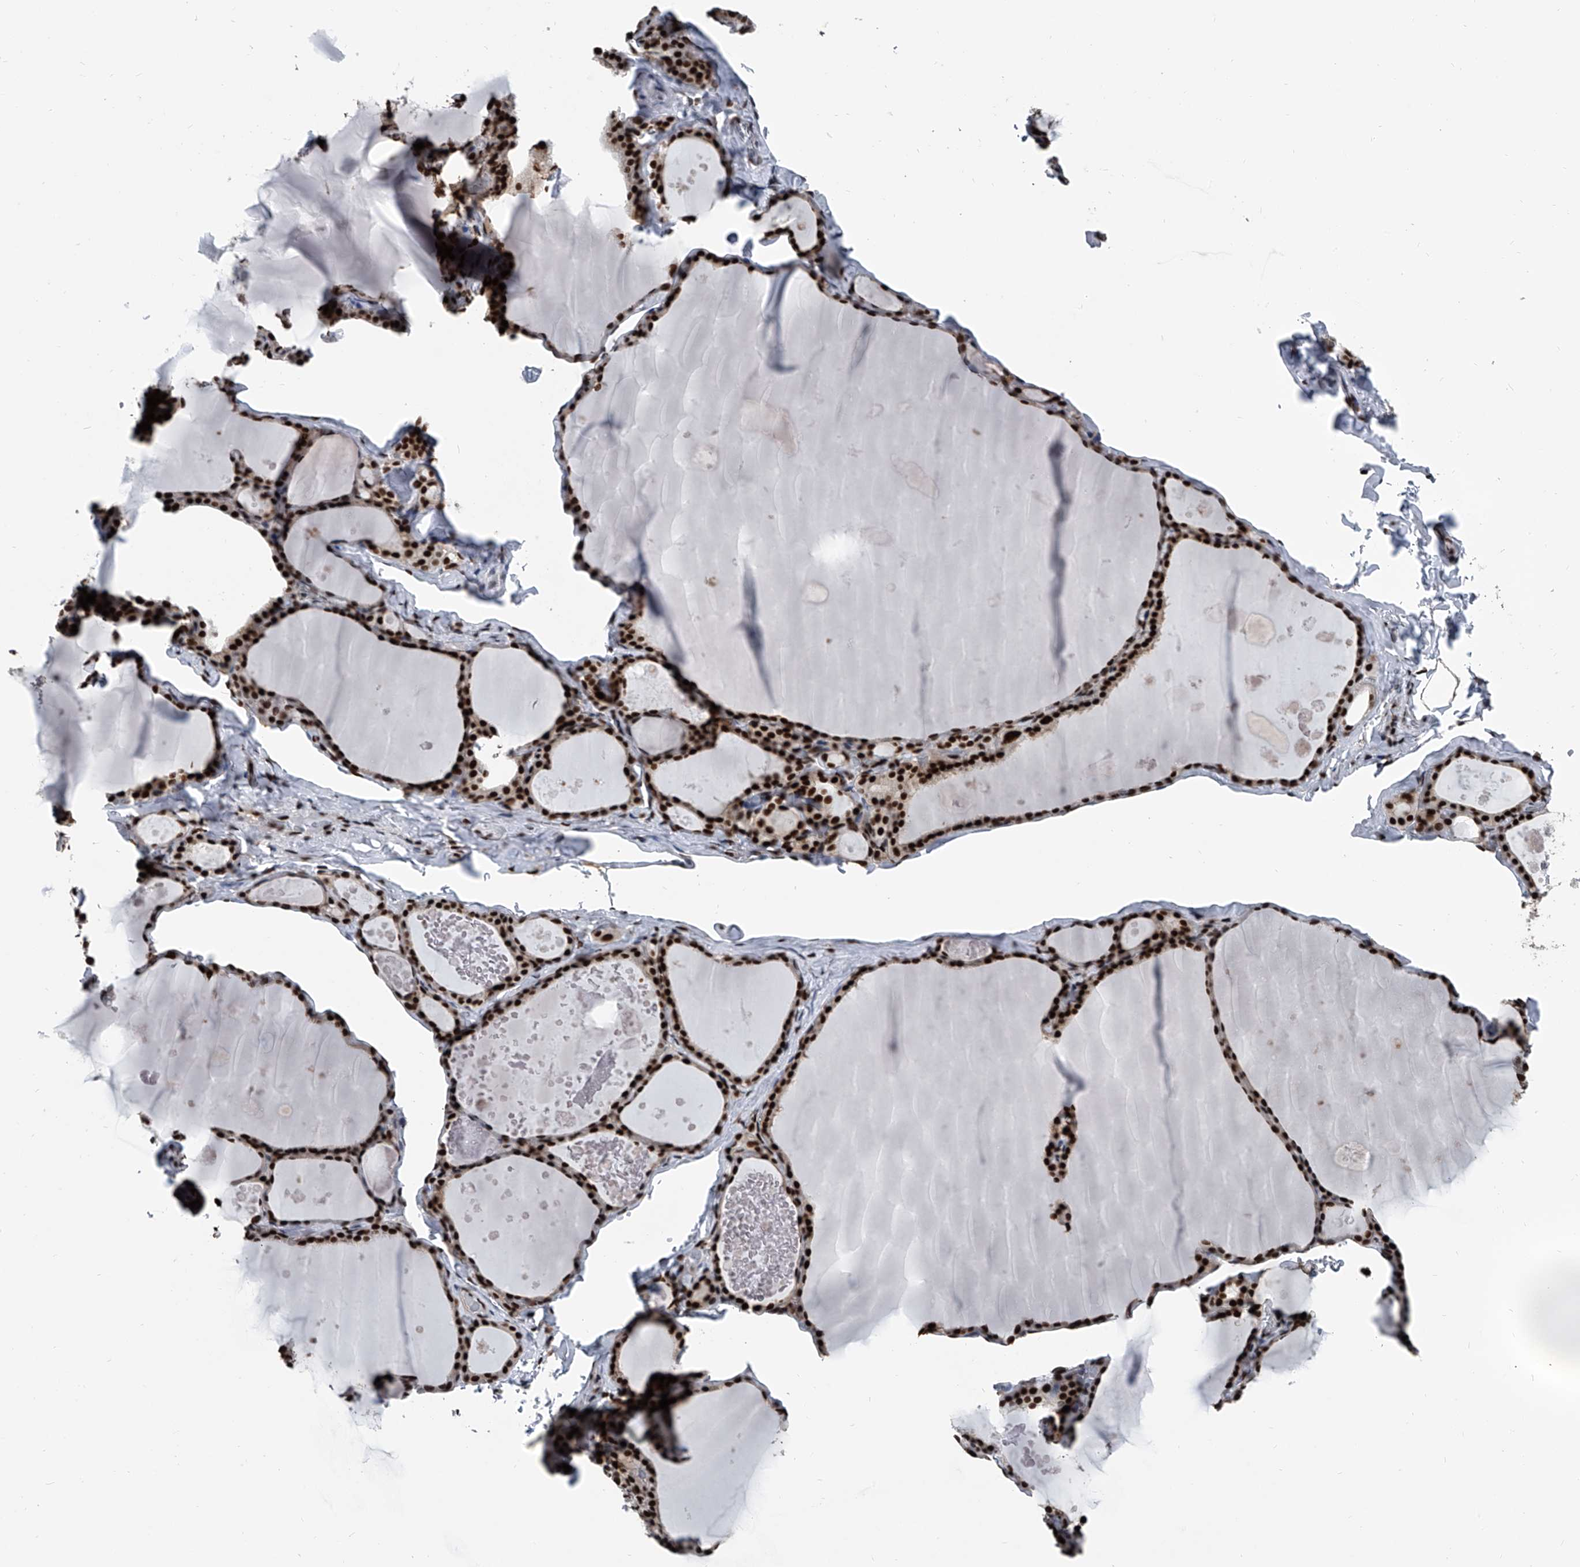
{"staining": {"intensity": "strong", "quantity": ">75%", "location": "nuclear"}, "tissue": "thyroid gland", "cell_type": "Glandular cells", "image_type": "normal", "snomed": [{"axis": "morphology", "description": "Normal tissue, NOS"}, {"axis": "topography", "description": "Thyroid gland"}], "caption": "Protein expression analysis of normal thyroid gland demonstrates strong nuclear expression in approximately >75% of glandular cells.", "gene": "FKBP5", "patient": {"sex": "male", "age": 56}}